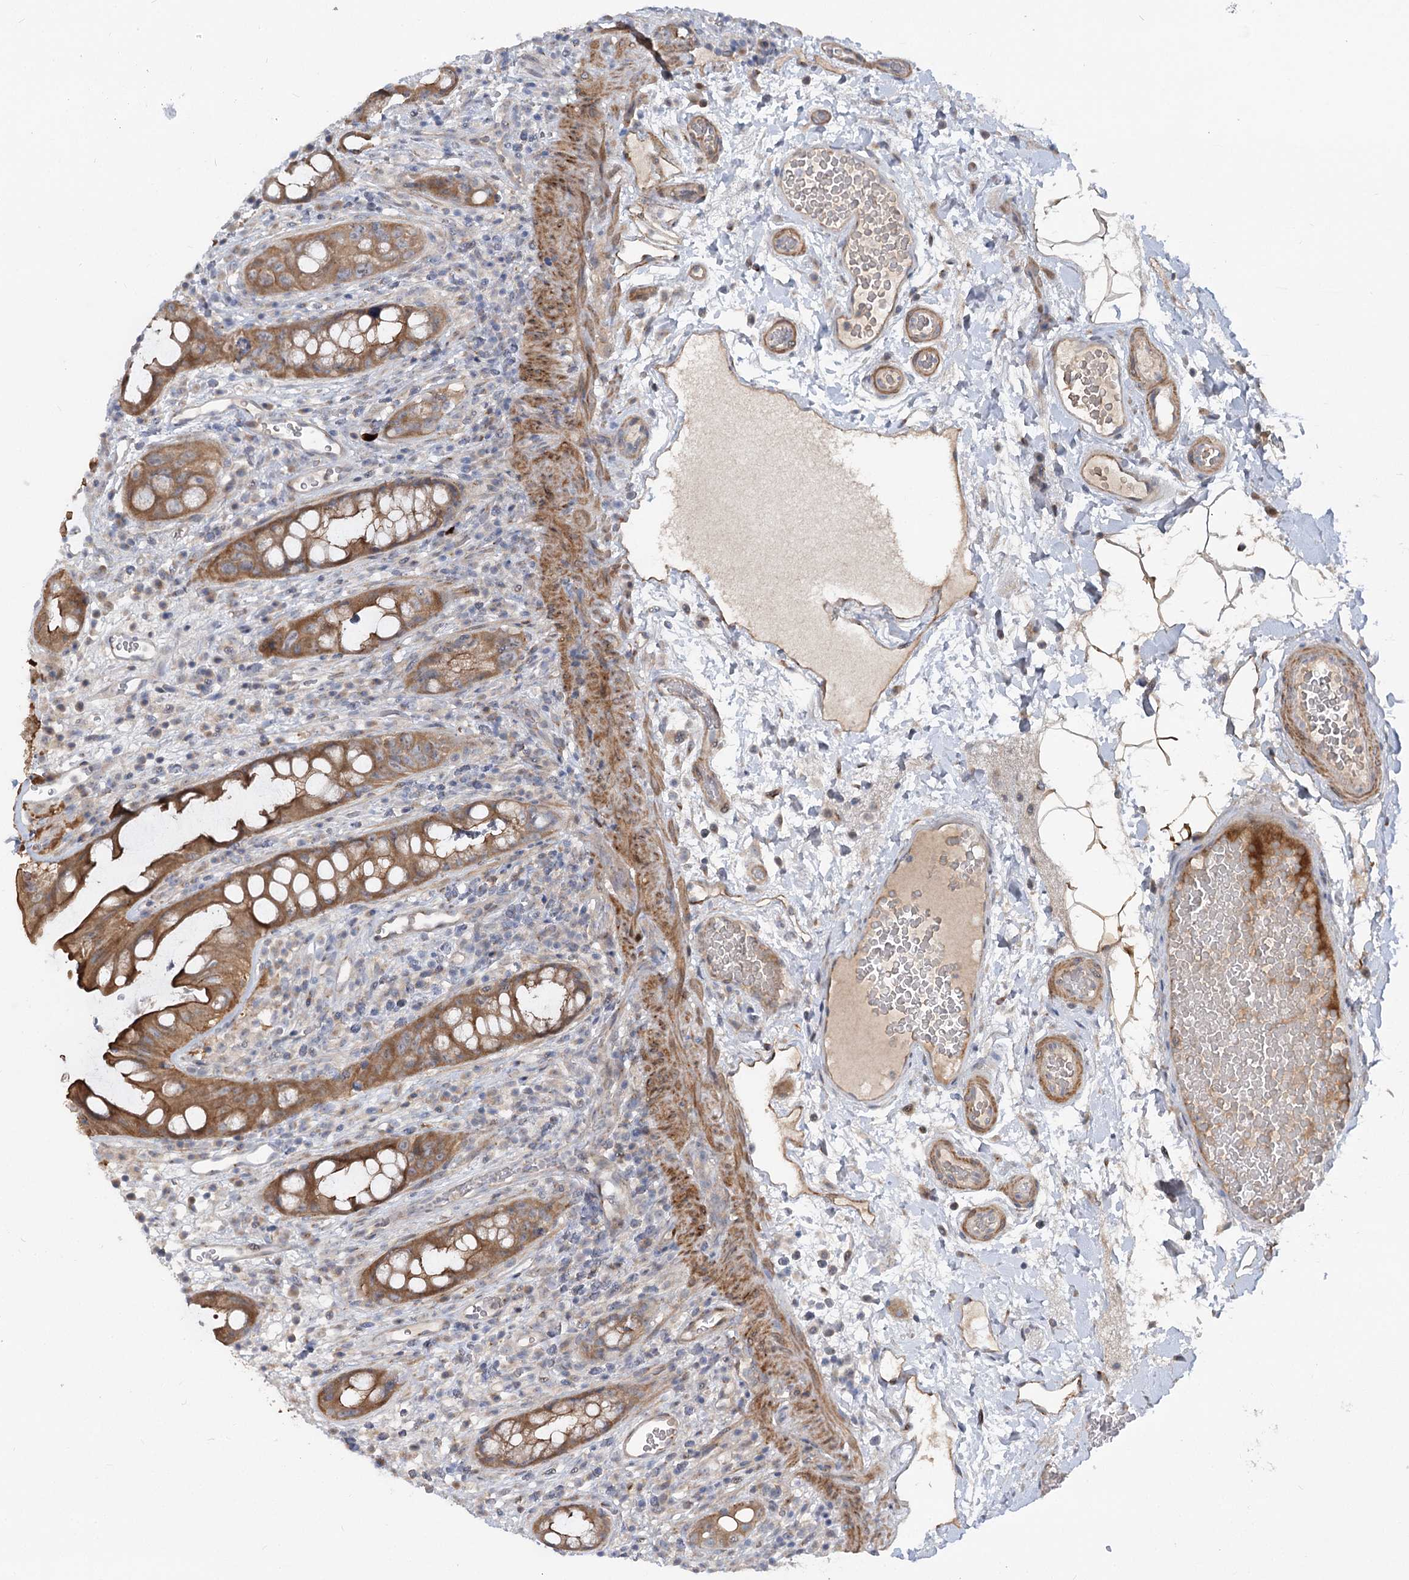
{"staining": {"intensity": "moderate", "quantity": ">75%", "location": "cytoplasmic/membranous"}, "tissue": "rectum", "cell_type": "Glandular cells", "image_type": "normal", "snomed": [{"axis": "morphology", "description": "Normal tissue, NOS"}, {"axis": "topography", "description": "Rectum"}], "caption": "Rectum stained for a protein displays moderate cytoplasmic/membranous positivity in glandular cells. Immunohistochemistry stains the protein of interest in brown and the nuclei are stained blue.", "gene": "FGF19", "patient": {"sex": "female", "age": 57}}